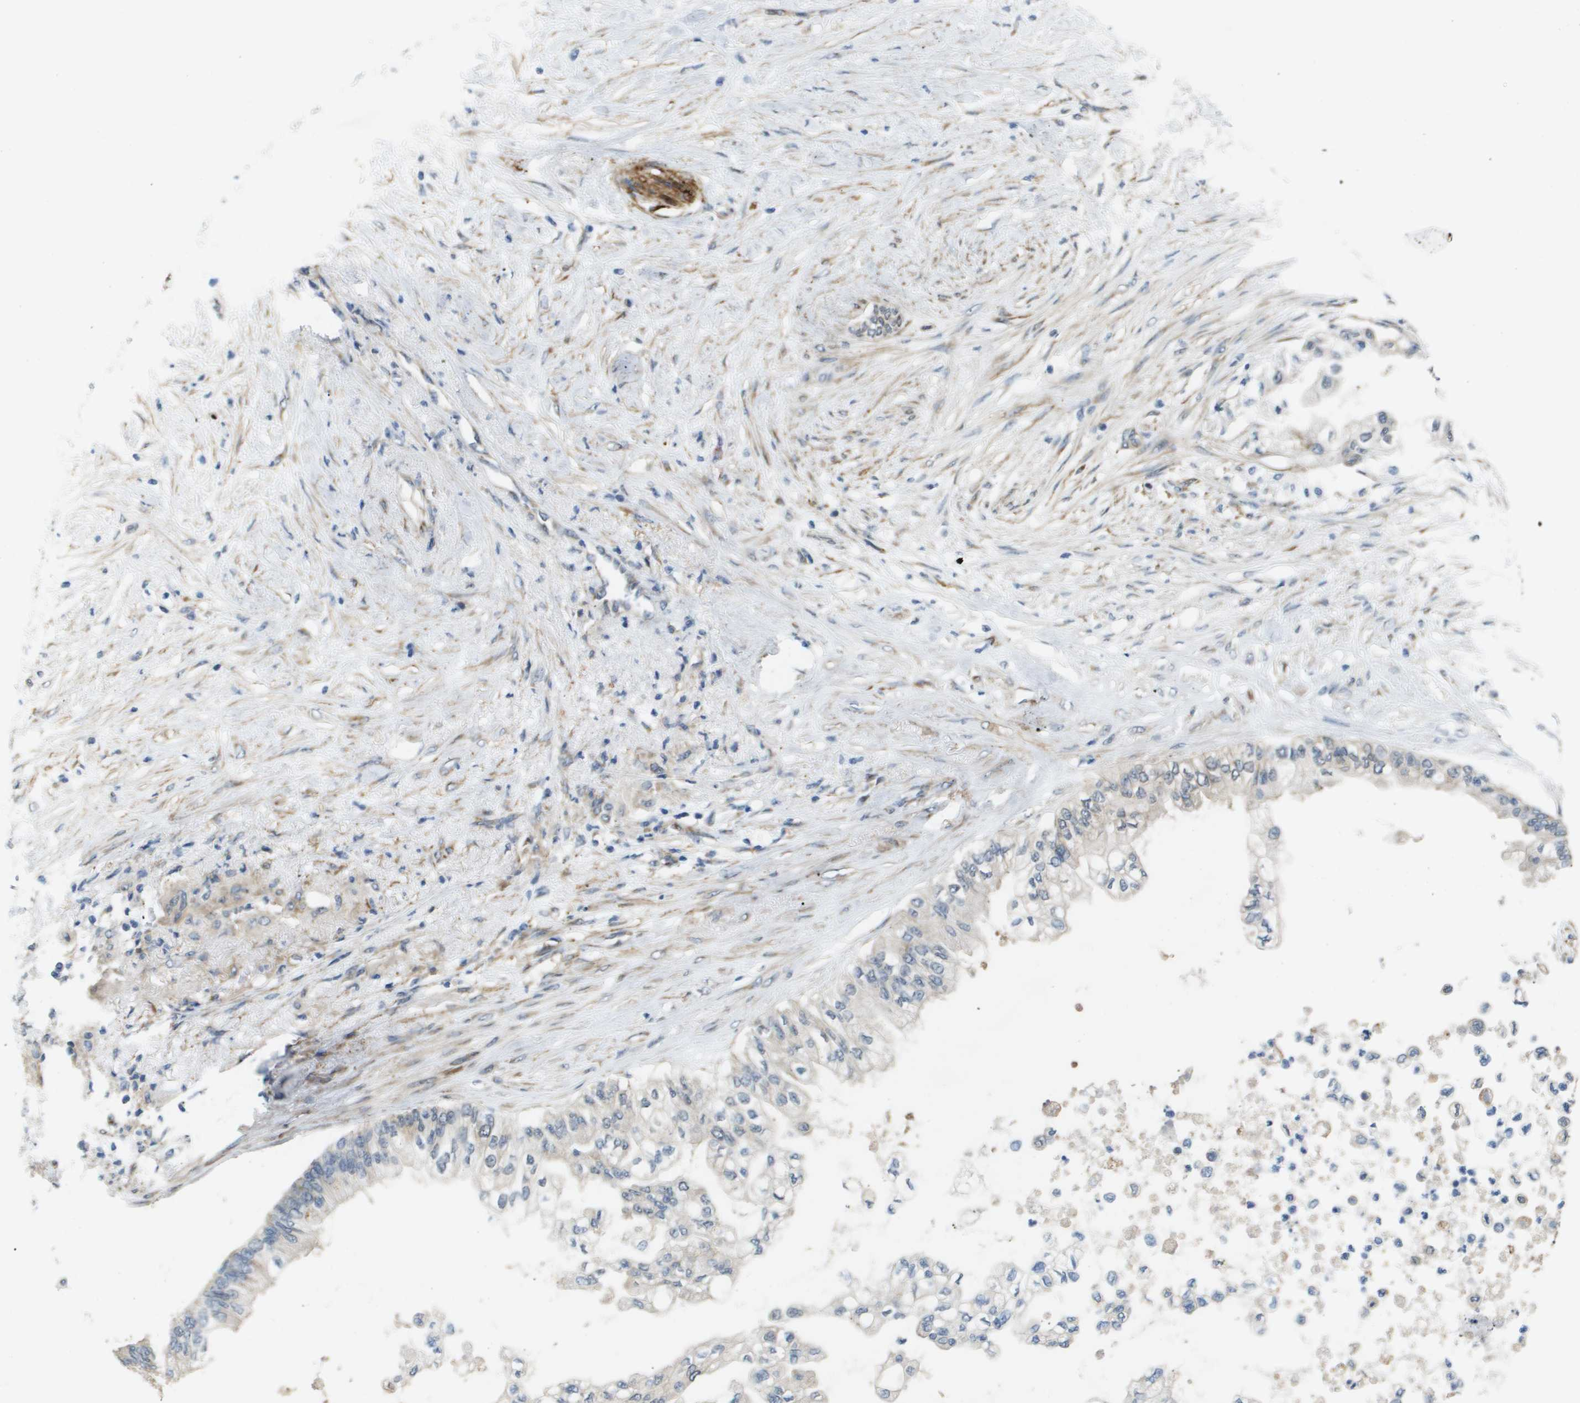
{"staining": {"intensity": "moderate", "quantity": "<25%", "location": "cytoplasmic/membranous"}, "tissue": "pancreatic cancer", "cell_type": "Tumor cells", "image_type": "cancer", "snomed": [{"axis": "morphology", "description": "Normal tissue, NOS"}, {"axis": "morphology", "description": "Adenocarcinoma, NOS"}, {"axis": "topography", "description": "Pancreas"}, {"axis": "topography", "description": "Duodenum"}], "caption": "This micrograph exhibits pancreatic adenocarcinoma stained with immunohistochemistry (IHC) to label a protein in brown. The cytoplasmic/membranous of tumor cells show moderate positivity for the protein. Nuclei are counter-stained blue.", "gene": "OTUD5", "patient": {"sex": "female", "age": 60}}